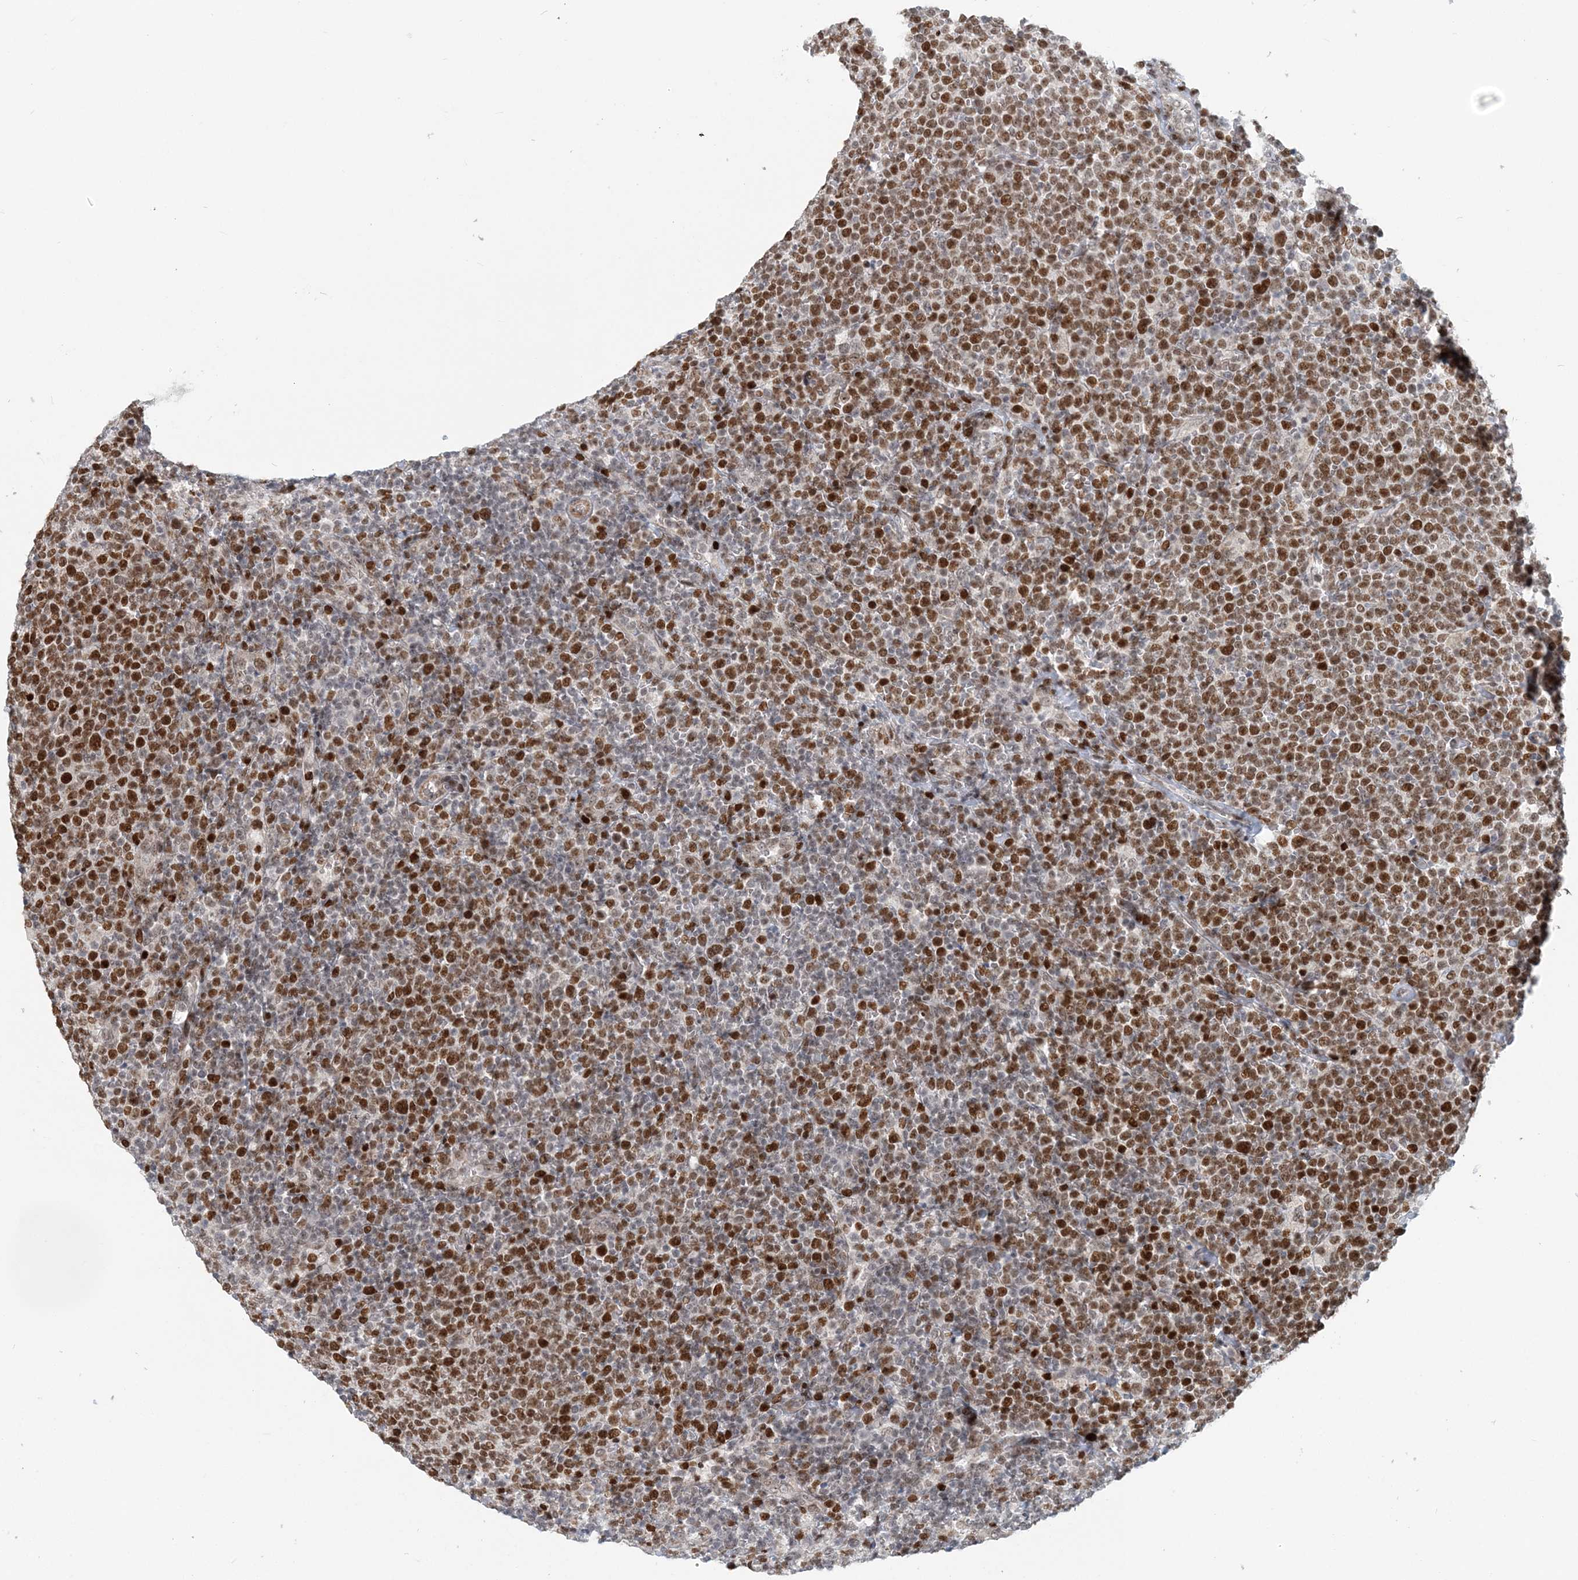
{"staining": {"intensity": "moderate", "quantity": ">75%", "location": "nuclear"}, "tissue": "lymphoma", "cell_type": "Tumor cells", "image_type": "cancer", "snomed": [{"axis": "morphology", "description": "Malignant lymphoma, non-Hodgkin's type, High grade"}, {"axis": "topography", "description": "Lymph node"}], "caption": "DAB (3,3'-diaminobenzidine) immunohistochemical staining of lymphoma shows moderate nuclear protein expression in about >75% of tumor cells.", "gene": "BAZ1B", "patient": {"sex": "male", "age": 61}}